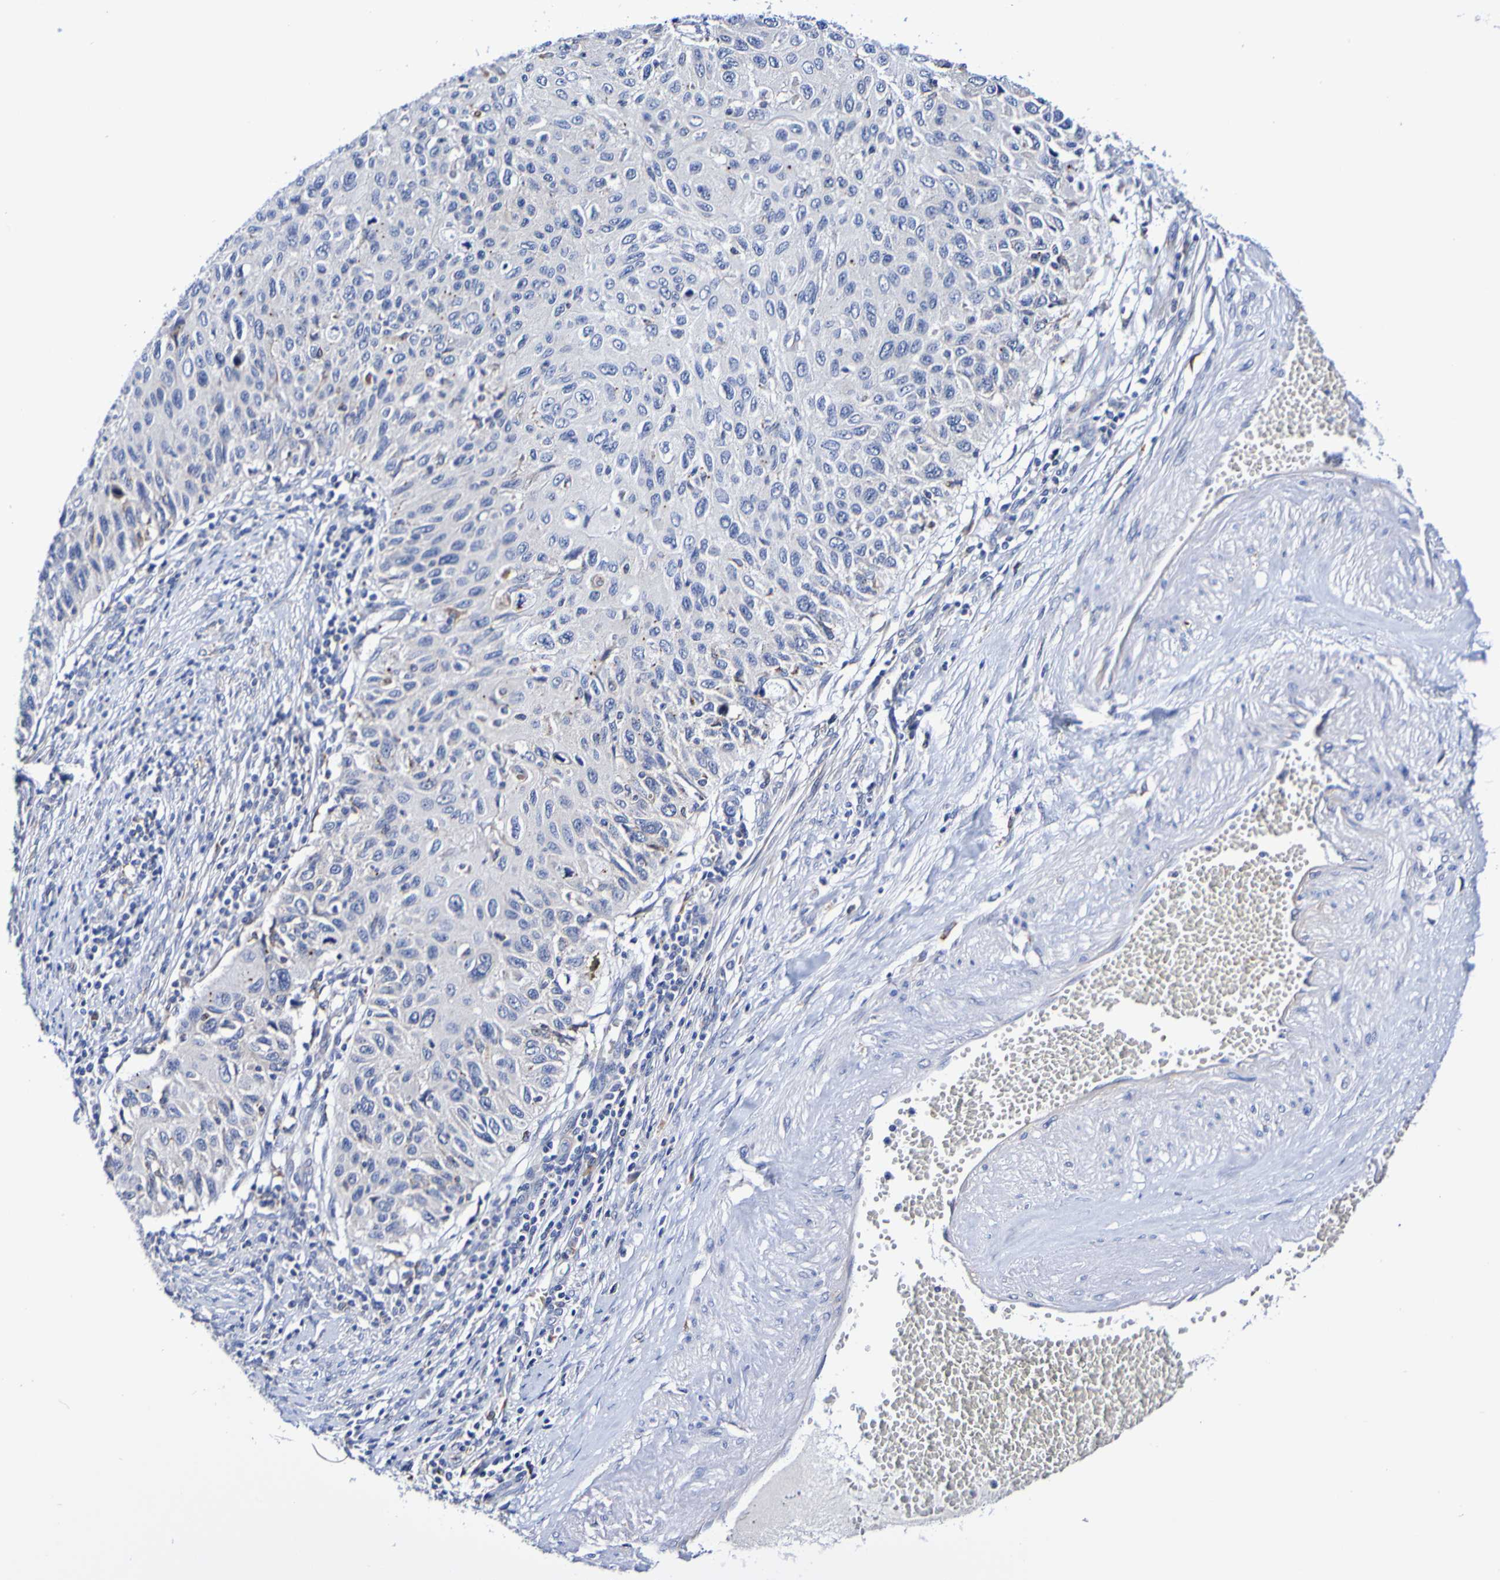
{"staining": {"intensity": "negative", "quantity": "none", "location": "none"}, "tissue": "cervical cancer", "cell_type": "Tumor cells", "image_type": "cancer", "snomed": [{"axis": "morphology", "description": "Squamous cell carcinoma, NOS"}, {"axis": "topography", "description": "Cervix"}], "caption": "A micrograph of cervical cancer (squamous cell carcinoma) stained for a protein exhibits no brown staining in tumor cells. Brightfield microscopy of immunohistochemistry (IHC) stained with DAB (3,3'-diaminobenzidine) (brown) and hematoxylin (blue), captured at high magnification.", "gene": "SEZ6", "patient": {"sex": "female", "age": 70}}